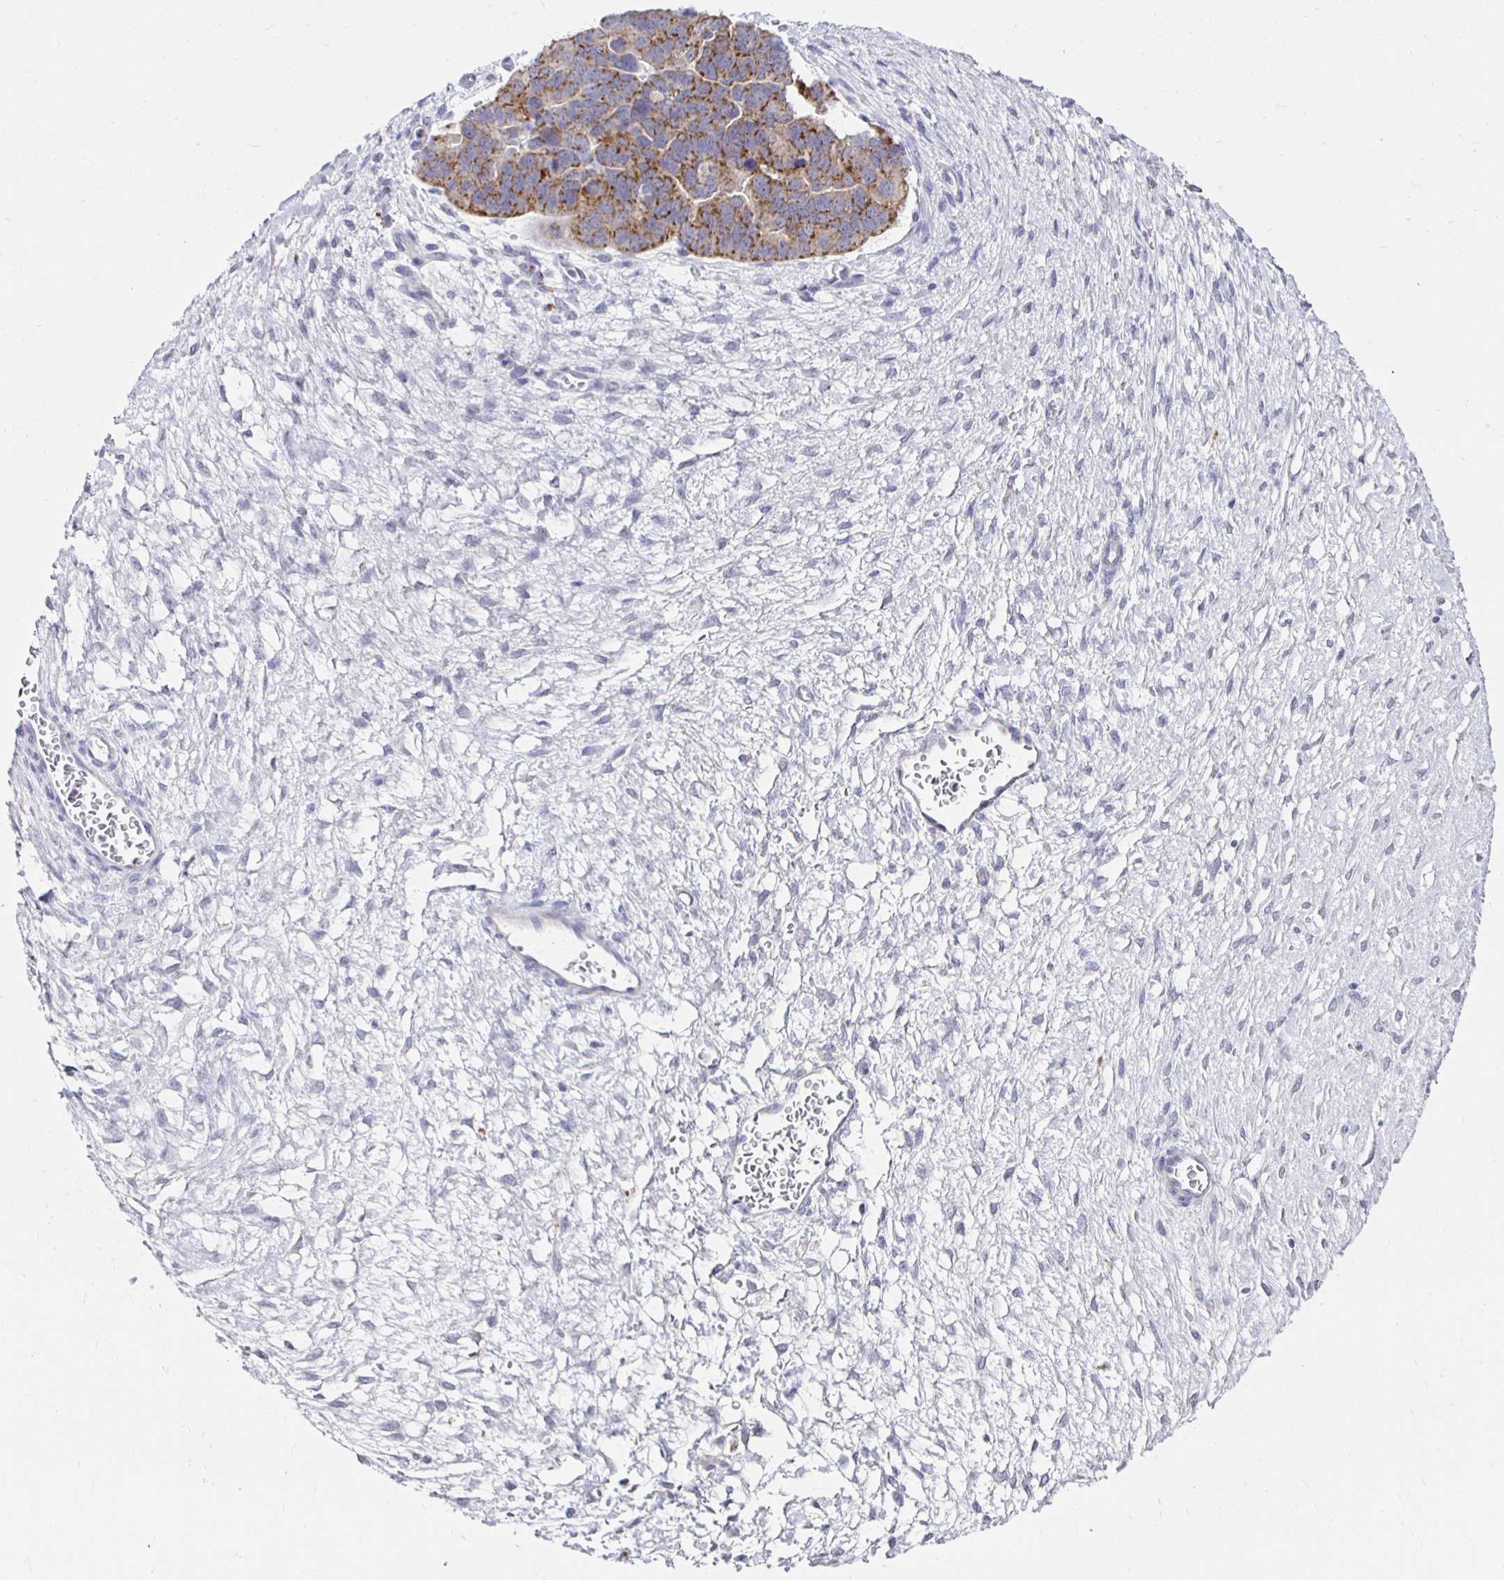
{"staining": {"intensity": "moderate", "quantity": "25%-75%", "location": "cytoplasmic/membranous"}, "tissue": "ovarian cancer", "cell_type": "Tumor cells", "image_type": "cancer", "snomed": [{"axis": "morphology", "description": "Cystadenocarcinoma, serous, NOS"}, {"axis": "topography", "description": "Ovary"}], "caption": "Tumor cells exhibit medium levels of moderate cytoplasmic/membranous staining in approximately 25%-75% of cells in ovarian cancer (serous cystadenocarcinoma).", "gene": "NOCT", "patient": {"sex": "female", "age": 64}}